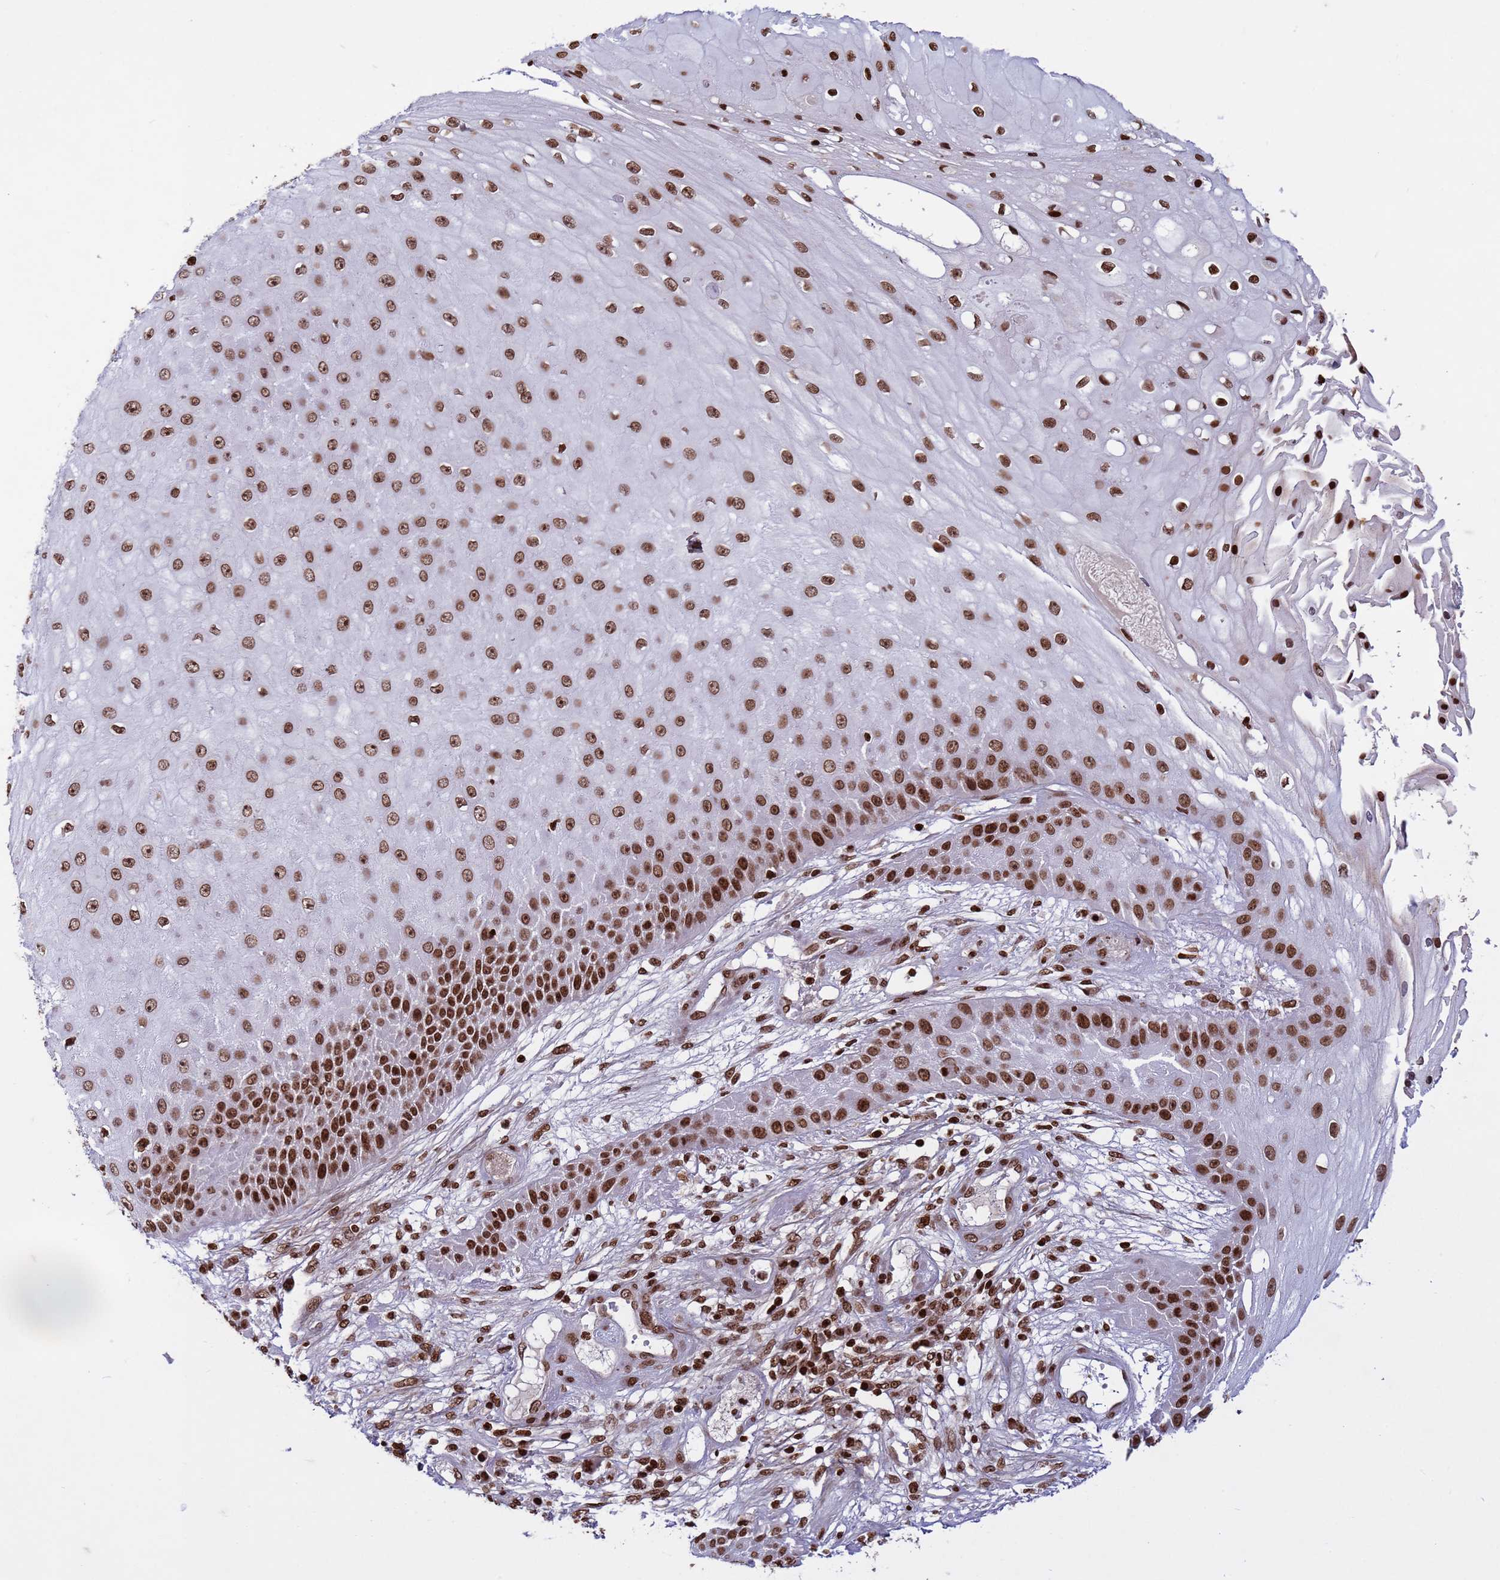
{"staining": {"intensity": "strong", "quantity": ">75%", "location": "nuclear"}, "tissue": "skin cancer", "cell_type": "Tumor cells", "image_type": "cancer", "snomed": [{"axis": "morphology", "description": "Squamous cell carcinoma, NOS"}, {"axis": "topography", "description": "Skin"}], "caption": "Skin cancer (squamous cell carcinoma) tissue exhibits strong nuclear expression in about >75% of tumor cells, visualized by immunohistochemistry.", "gene": "H3-3B", "patient": {"sex": "male", "age": 70}}